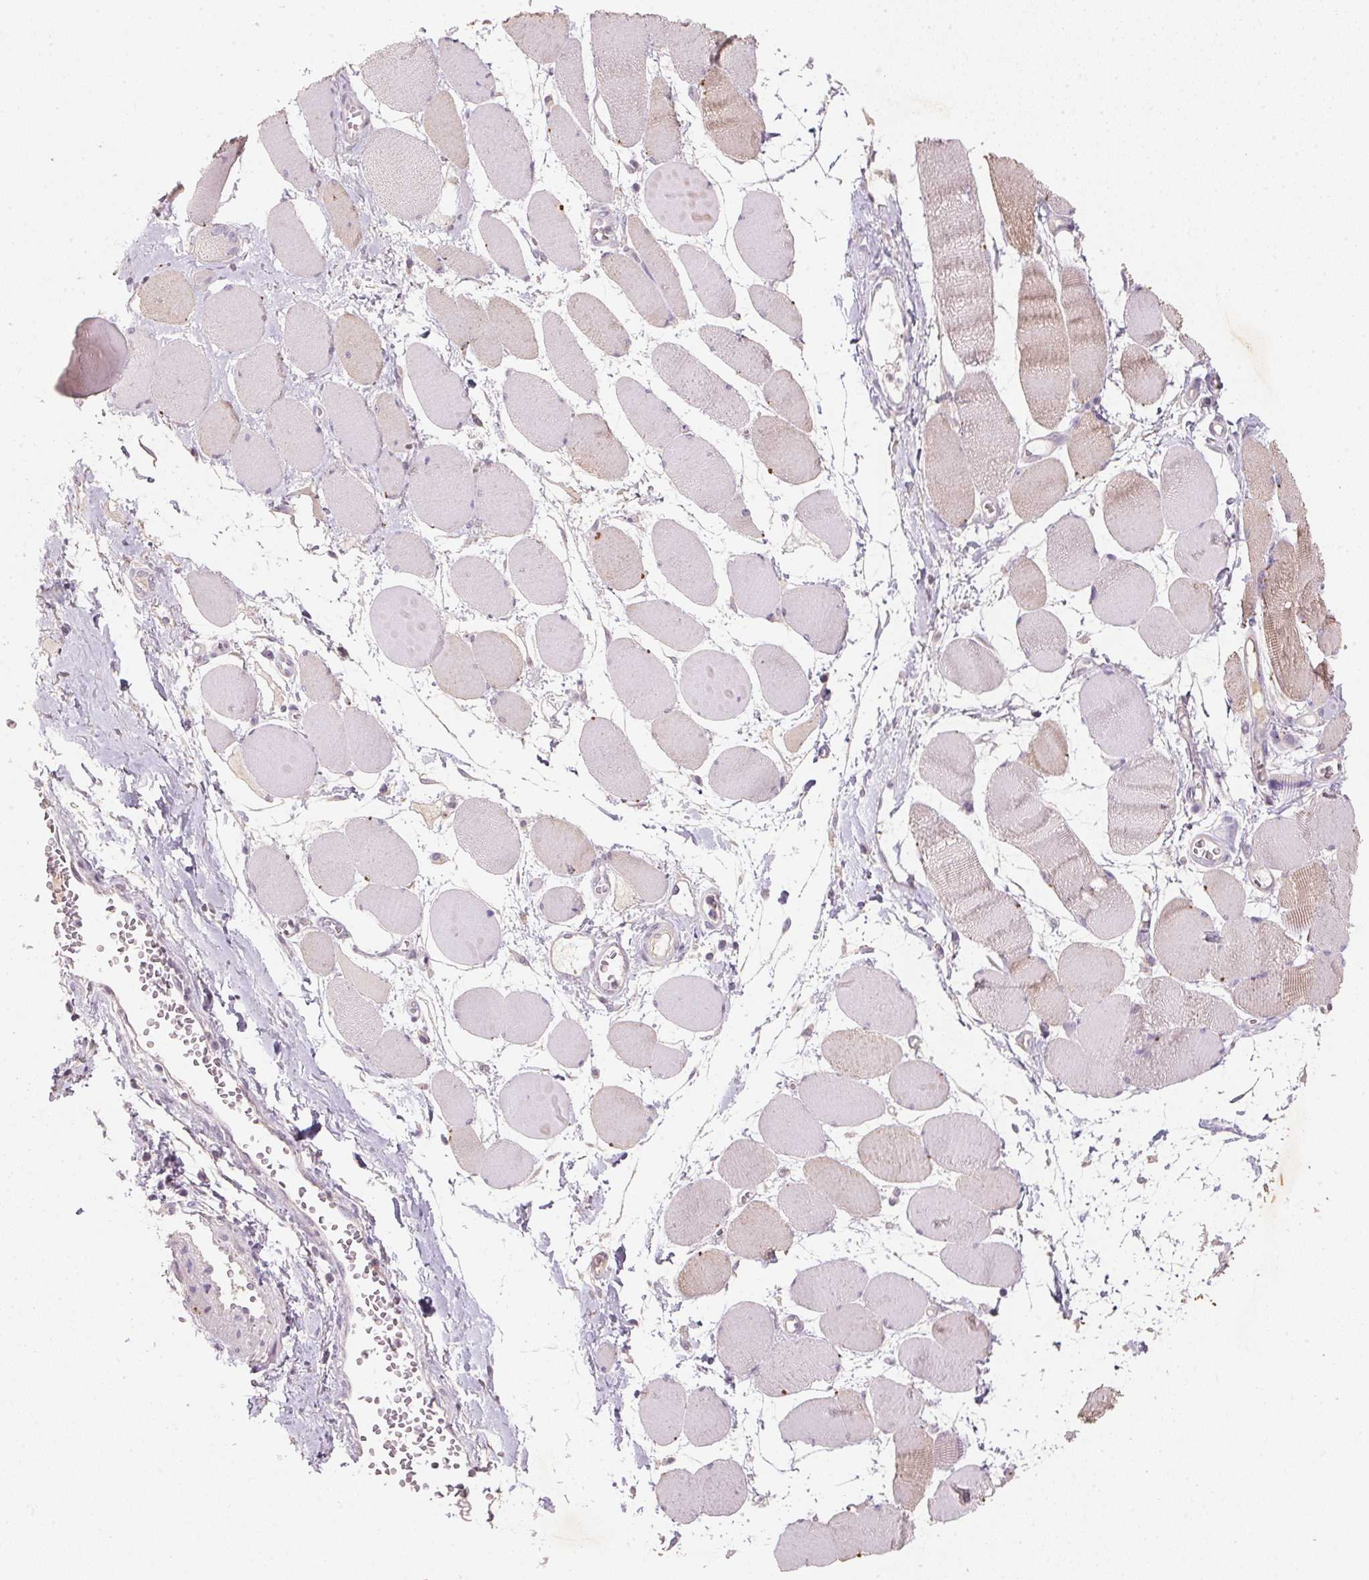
{"staining": {"intensity": "weak", "quantity": "25%-75%", "location": "cytoplasmic/membranous"}, "tissue": "skeletal muscle", "cell_type": "Myocytes", "image_type": "normal", "snomed": [{"axis": "morphology", "description": "Normal tissue, NOS"}, {"axis": "topography", "description": "Skeletal muscle"}], "caption": "This micrograph exhibits immunohistochemistry staining of normal skeletal muscle, with low weak cytoplasmic/membranous expression in about 25%-75% of myocytes.", "gene": "CXCL5", "patient": {"sex": "female", "age": 75}}